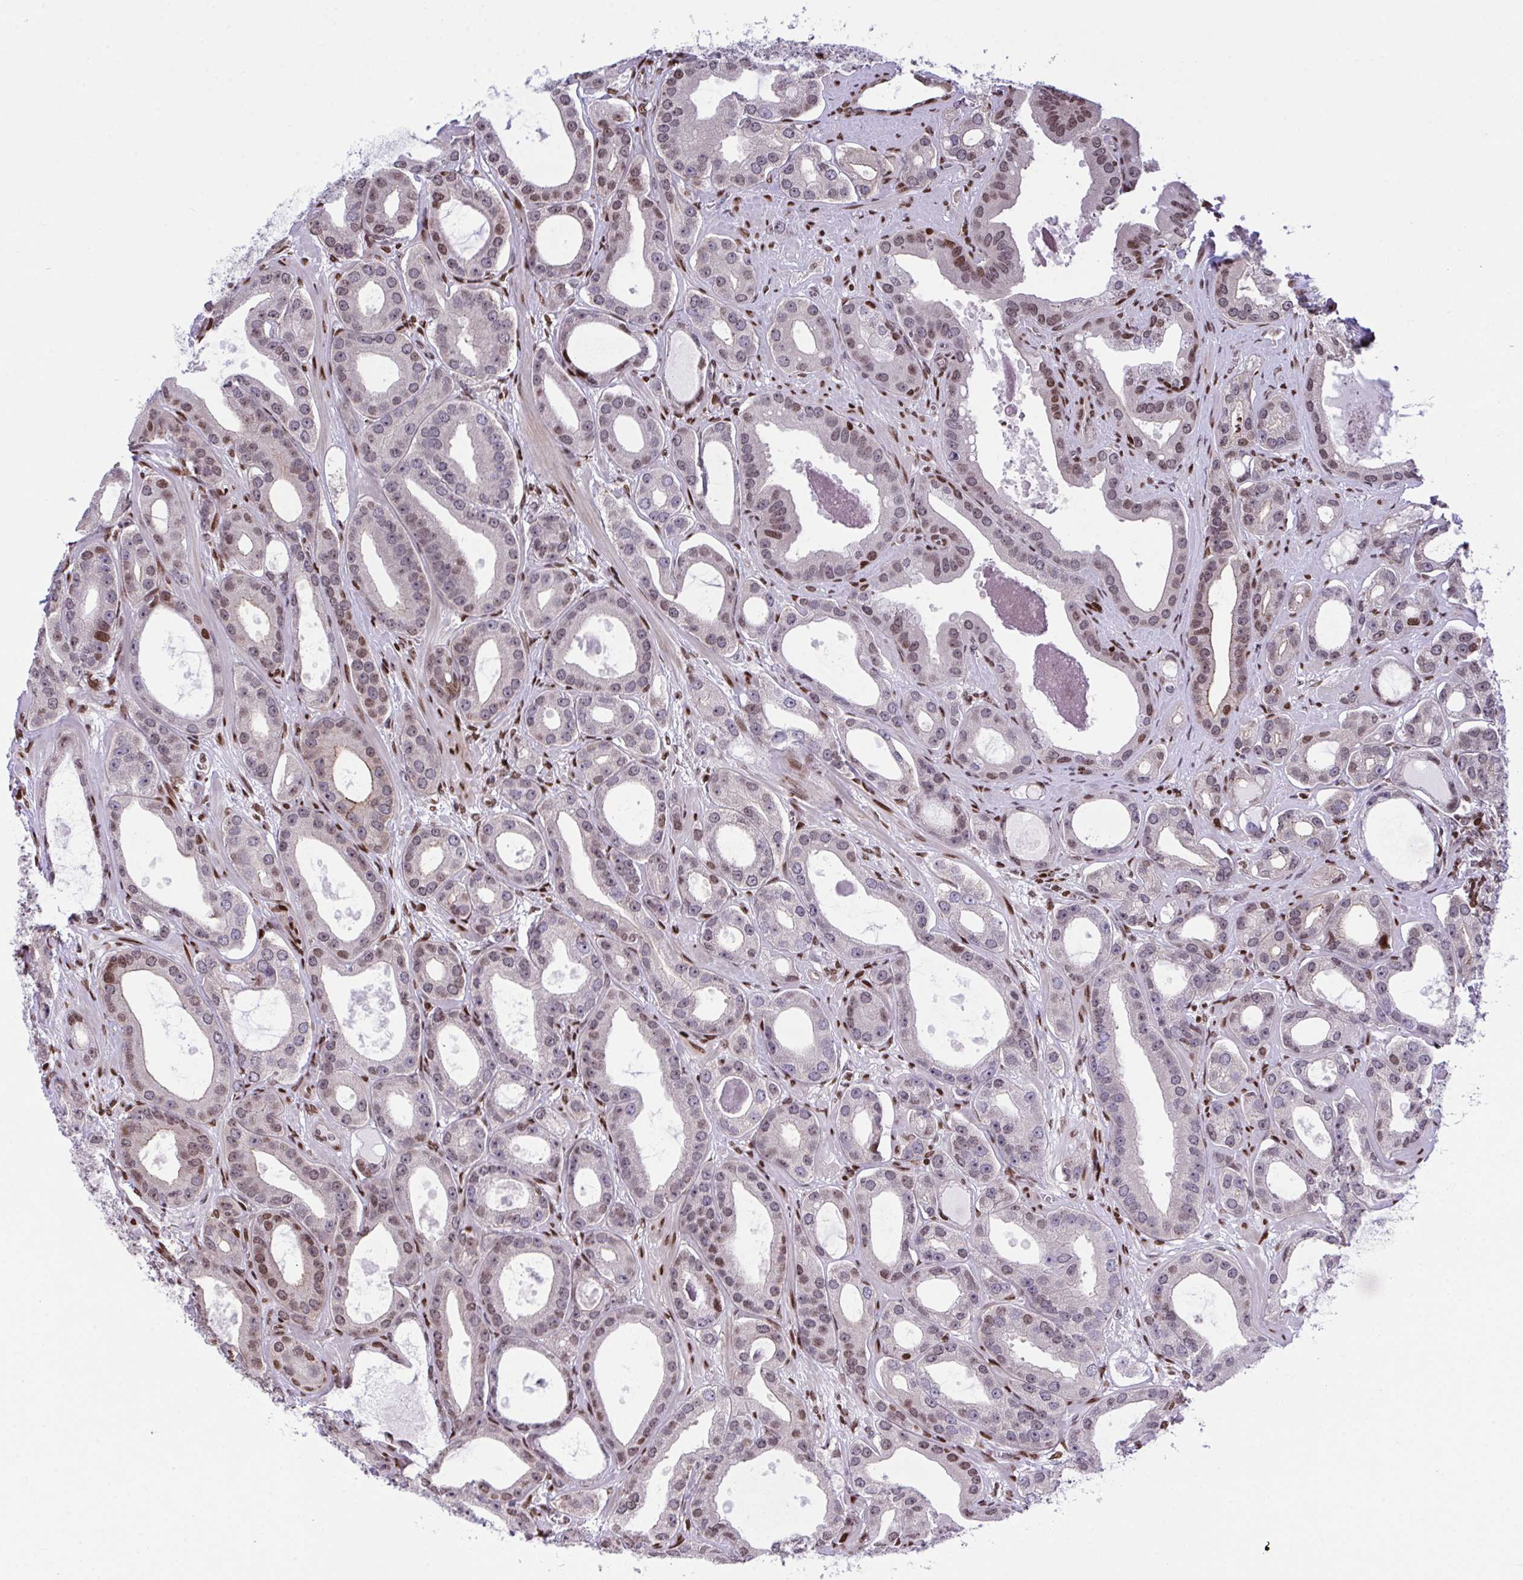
{"staining": {"intensity": "moderate", "quantity": "25%-75%", "location": "nuclear"}, "tissue": "prostate cancer", "cell_type": "Tumor cells", "image_type": "cancer", "snomed": [{"axis": "morphology", "description": "Adenocarcinoma, High grade"}, {"axis": "topography", "description": "Prostate"}], "caption": "IHC of human prostate high-grade adenocarcinoma displays medium levels of moderate nuclear staining in about 25%-75% of tumor cells. Immunohistochemistry stains the protein in brown and the nuclei are stained blue.", "gene": "RAPGEF5", "patient": {"sex": "male", "age": 65}}